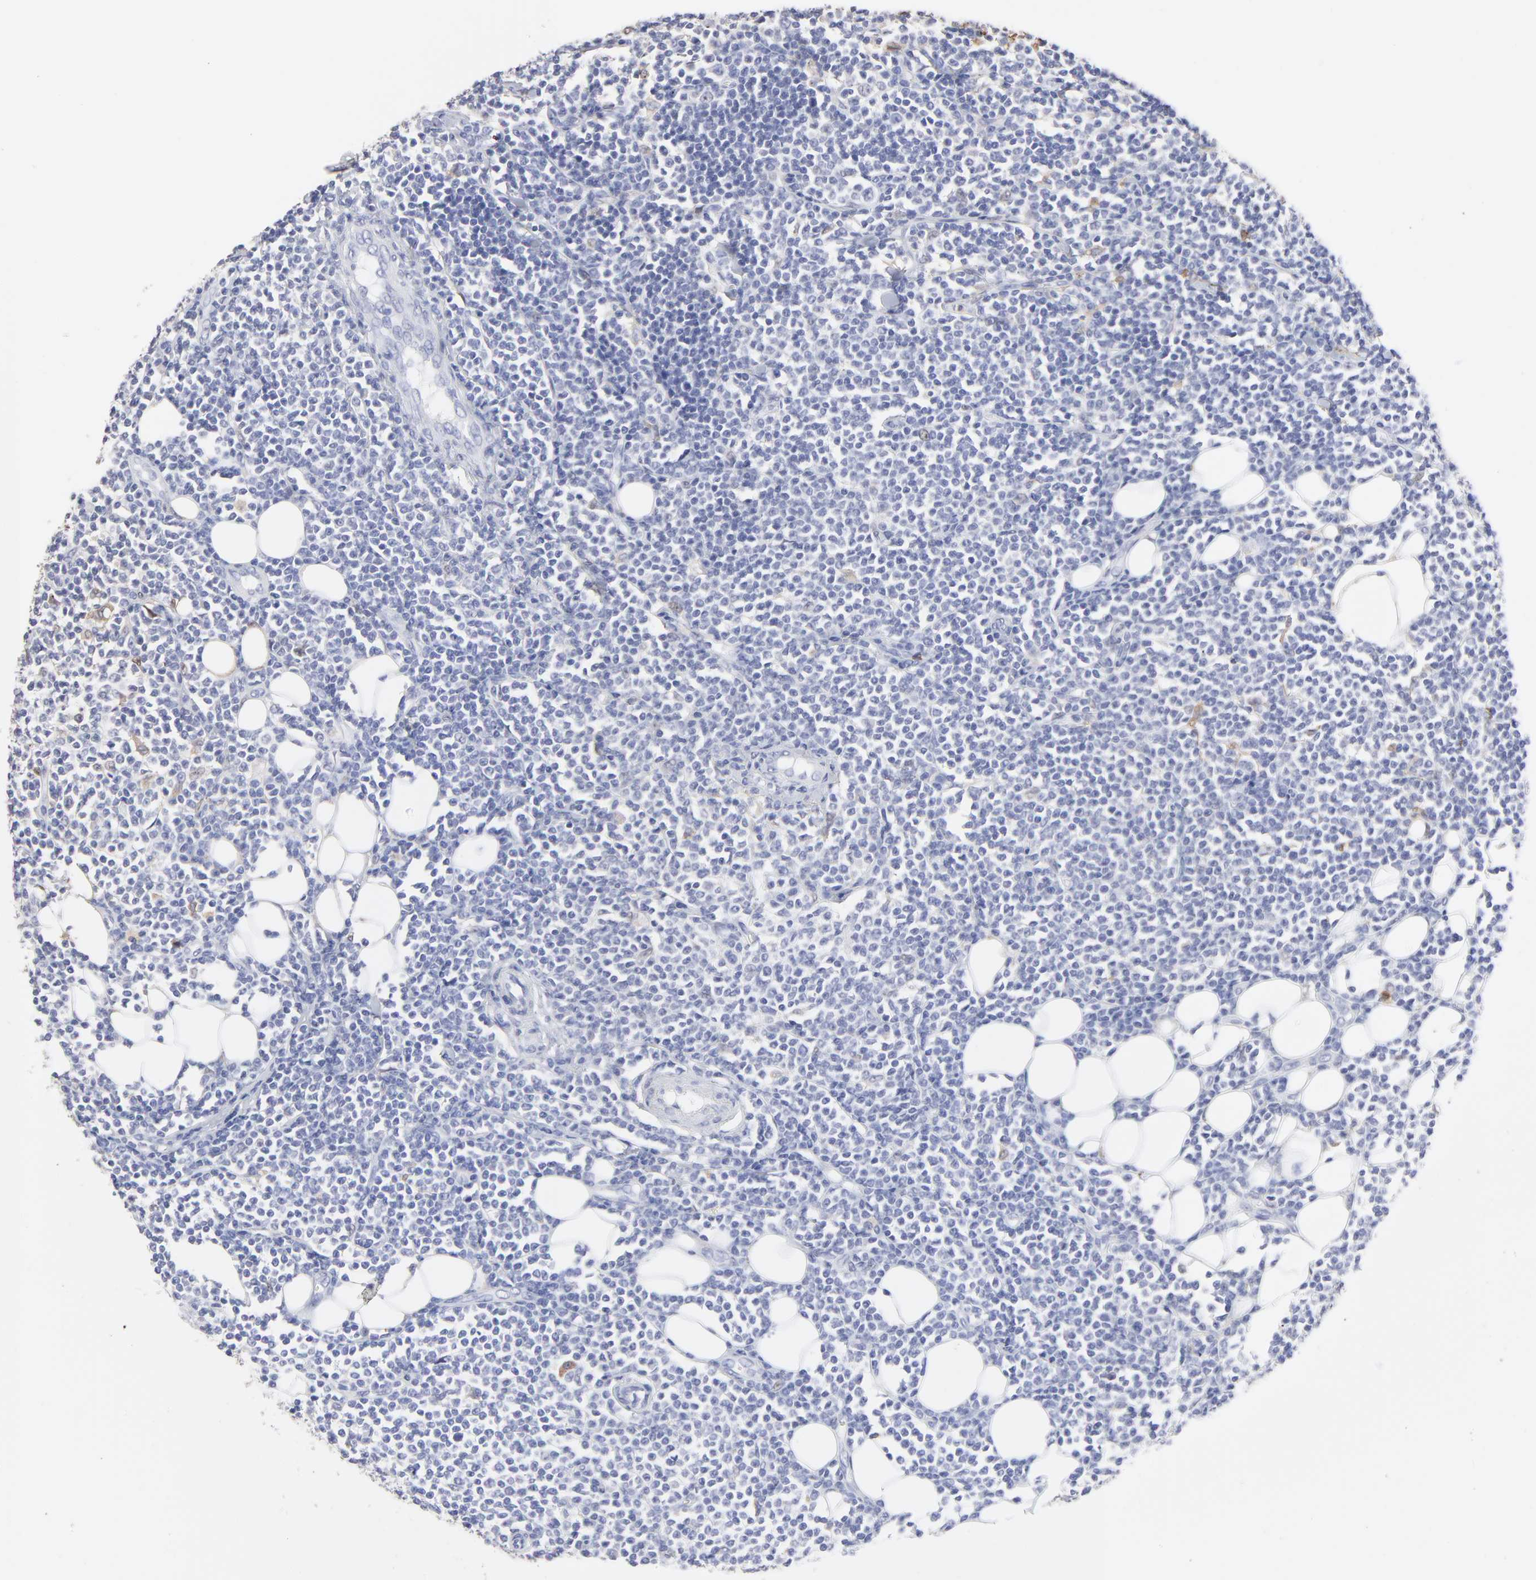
{"staining": {"intensity": "negative", "quantity": "none", "location": "none"}, "tissue": "lymphoma", "cell_type": "Tumor cells", "image_type": "cancer", "snomed": [{"axis": "morphology", "description": "Malignant lymphoma, non-Hodgkin's type, Low grade"}, {"axis": "topography", "description": "Soft tissue"}], "caption": "Tumor cells are negative for protein expression in human low-grade malignant lymphoma, non-Hodgkin's type.", "gene": "SMARCA1", "patient": {"sex": "male", "age": 92}}